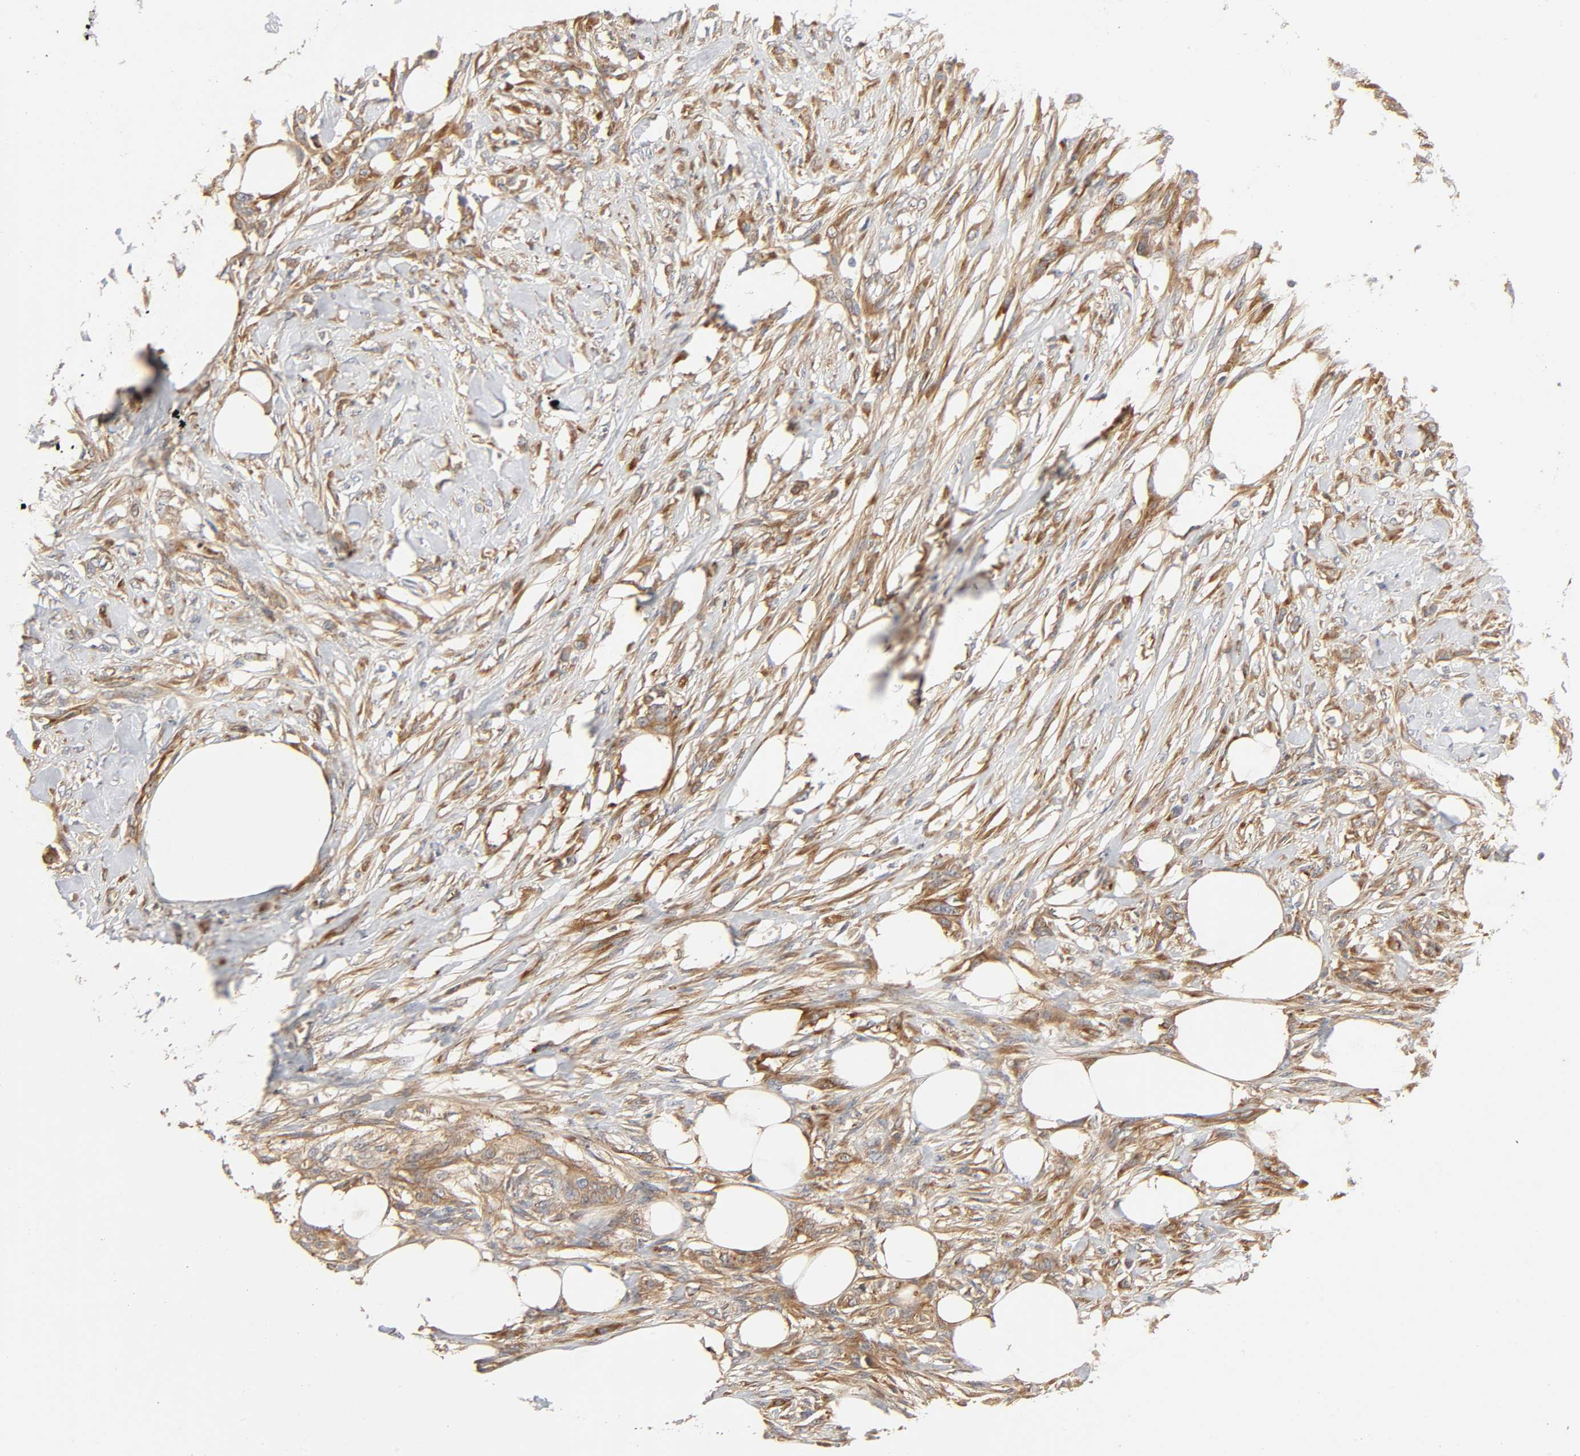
{"staining": {"intensity": "moderate", "quantity": ">75%", "location": "cytoplasmic/membranous"}, "tissue": "skin cancer", "cell_type": "Tumor cells", "image_type": "cancer", "snomed": [{"axis": "morphology", "description": "Normal tissue, NOS"}, {"axis": "morphology", "description": "Squamous cell carcinoma, NOS"}, {"axis": "topography", "description": "Skin"}], "caption": "This histopathology image demonstrates IHC staining of human skin squamous cell carcinoma, with medium moderate cytoplasmic/membranous staining in about >75% of tumor cells.", "gene": "SCHIP1", "patient": {"sex": "female", "age": 59}}